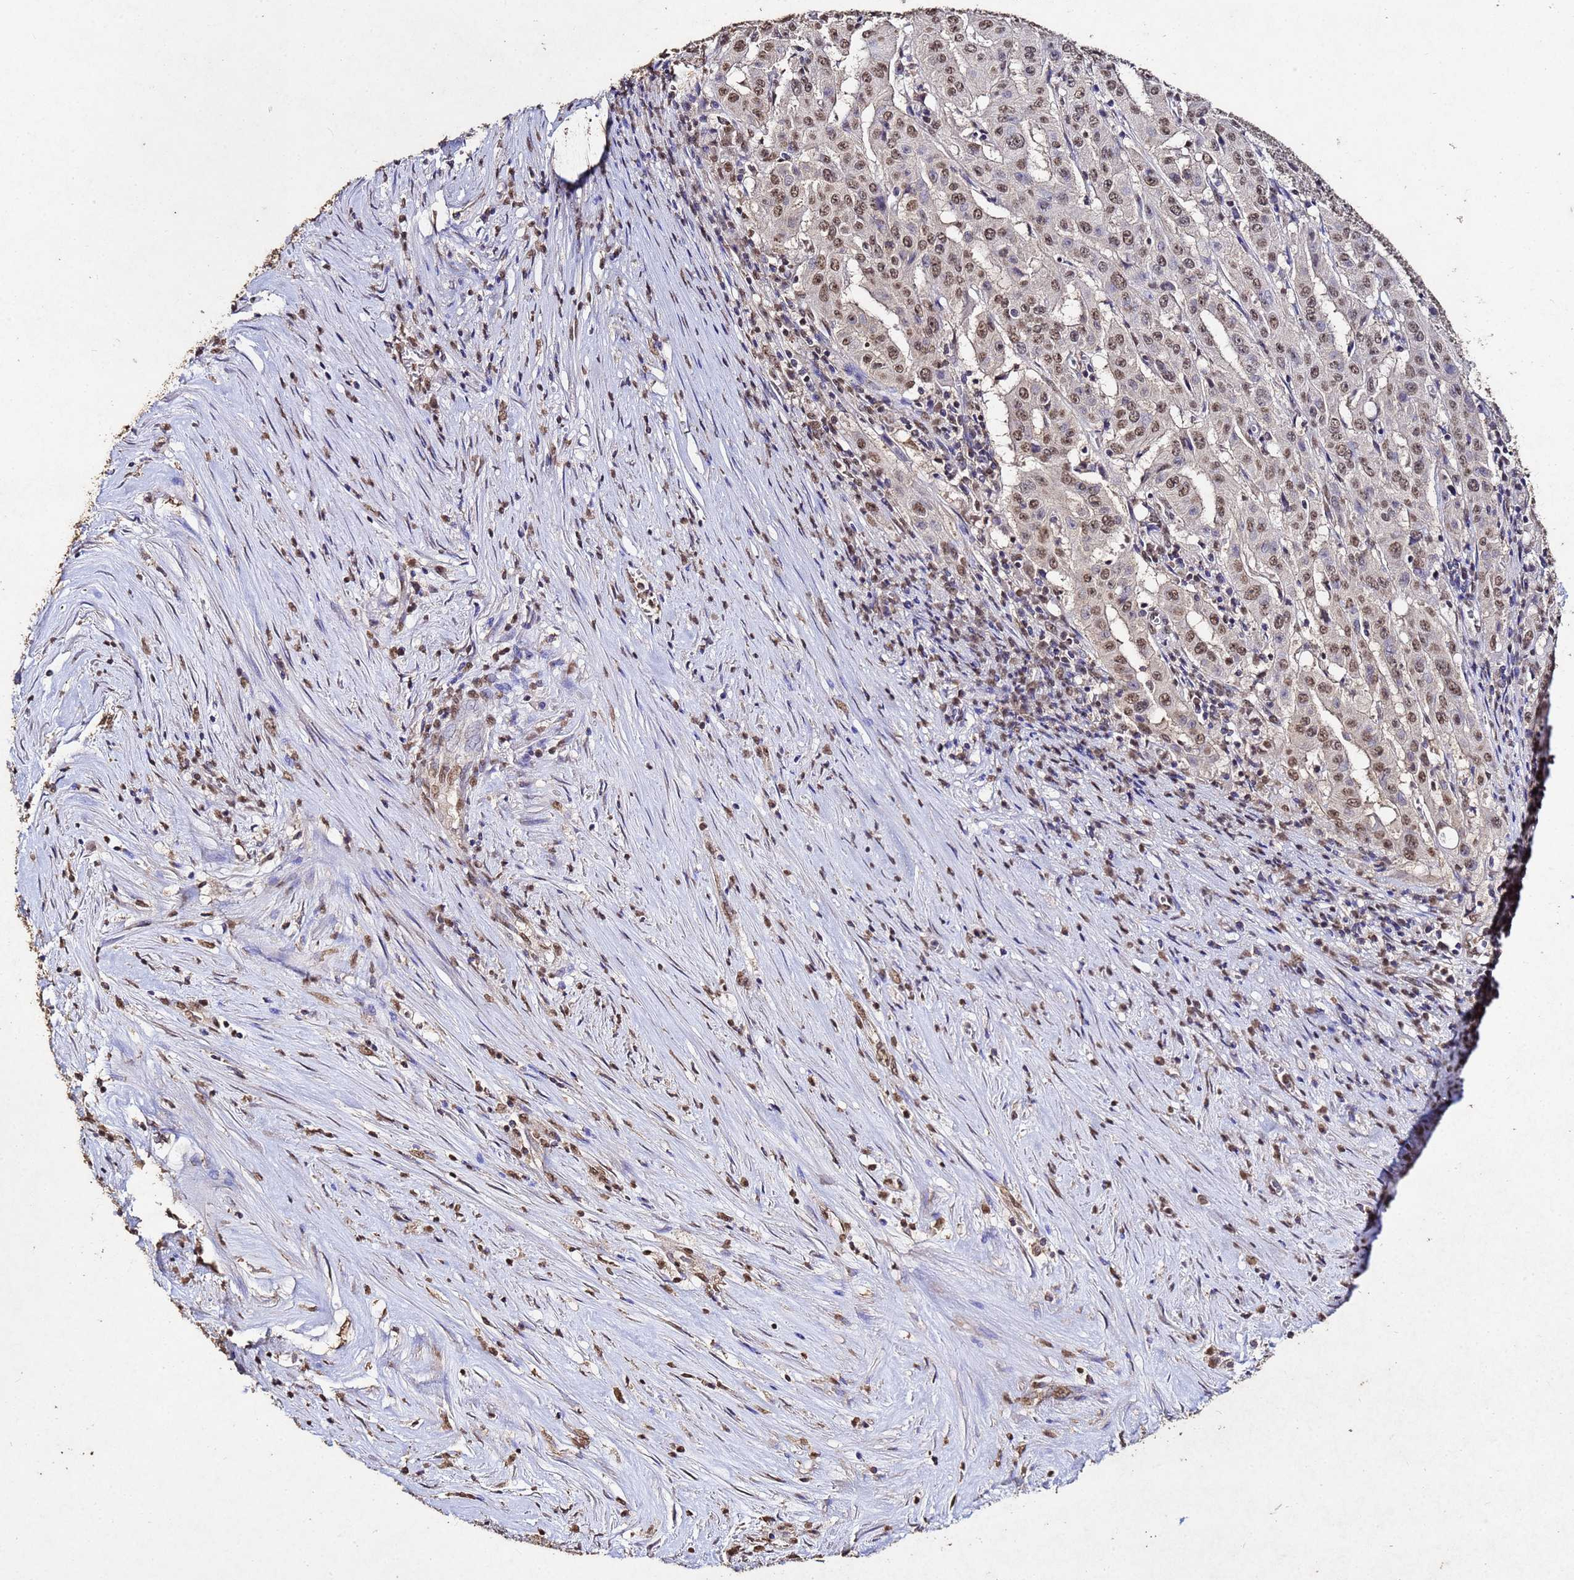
{"staining": {"intensity": "moderate", "quantity": ">75%", "location": "nuclear"}, "tissue": "pancreatic cancer", "cell_type": "Tumor cells", "image_type": "cancer", "snomed": [{"axis": "morphology", "description": "Adenocarcinoma, NOS"}, {"axis": "topography", "description": "Pancreas"}], "caption": "Protein staining displays moderate nuclear positivity in approximately >75% of tumor cells in pancreatic adenocarcinoma.", "gene": "MYOCD", "patient": {"sex": "male", "age": 63}}